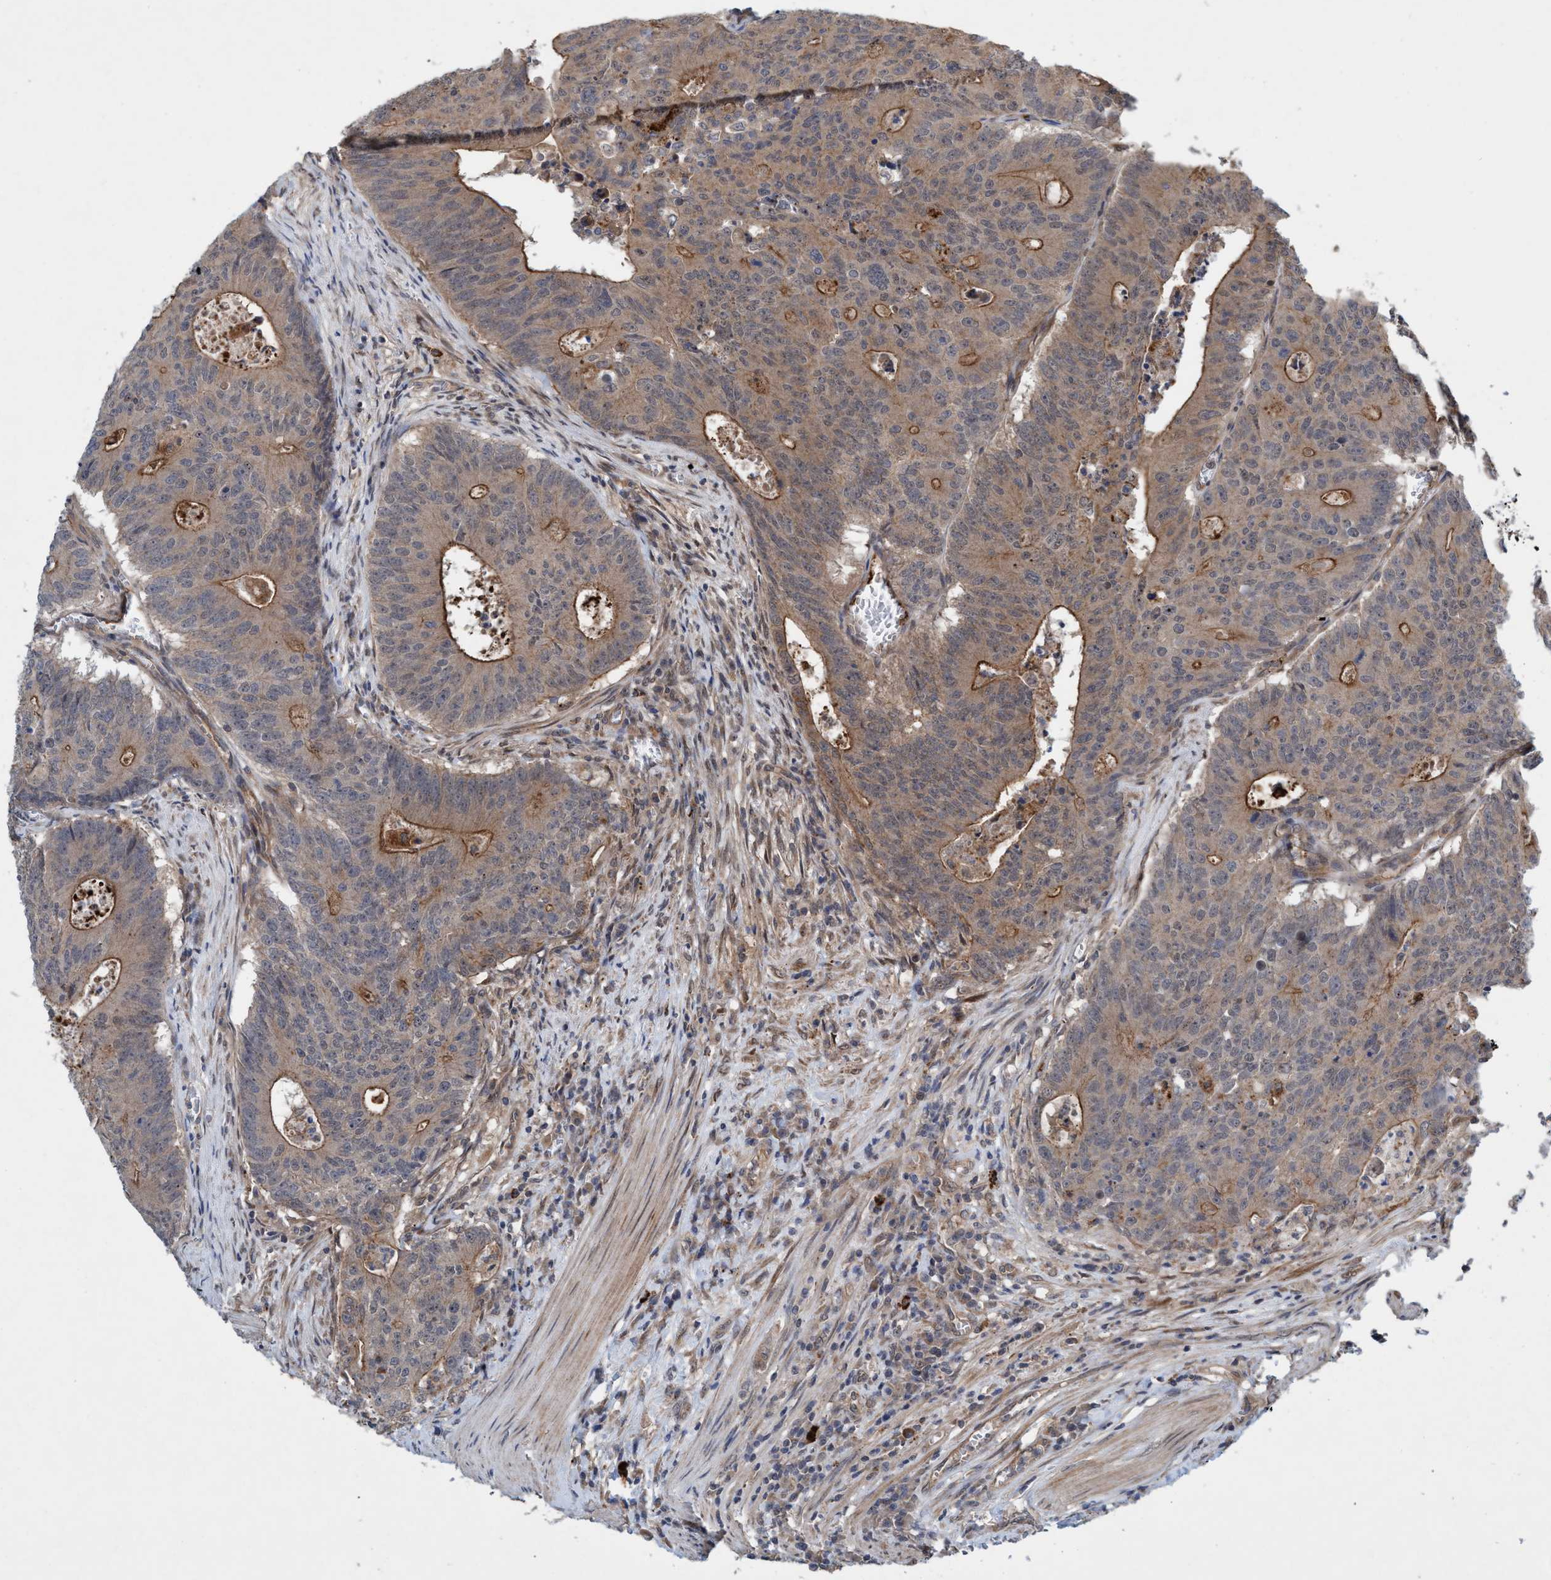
{"staining": {"intensity": "moderate", "quantity": "25%-75%", "location": "cytoplasmic/membranous"}, "tissue": "colorectal cancer", "cell_type": "Tumor cells", "image_type": "cancer", "snomed": [{"axis": "morphology", "description": "Adenocarcinoma, NOS"}, {"axis": "topography", "description": "Colon"}], "caption": "Human colorectal cancer stained with a protein marker shows moderate staining in tumor cells.", "gene": "TRIM65", "patient": {"sex": "male", "age": 87}}